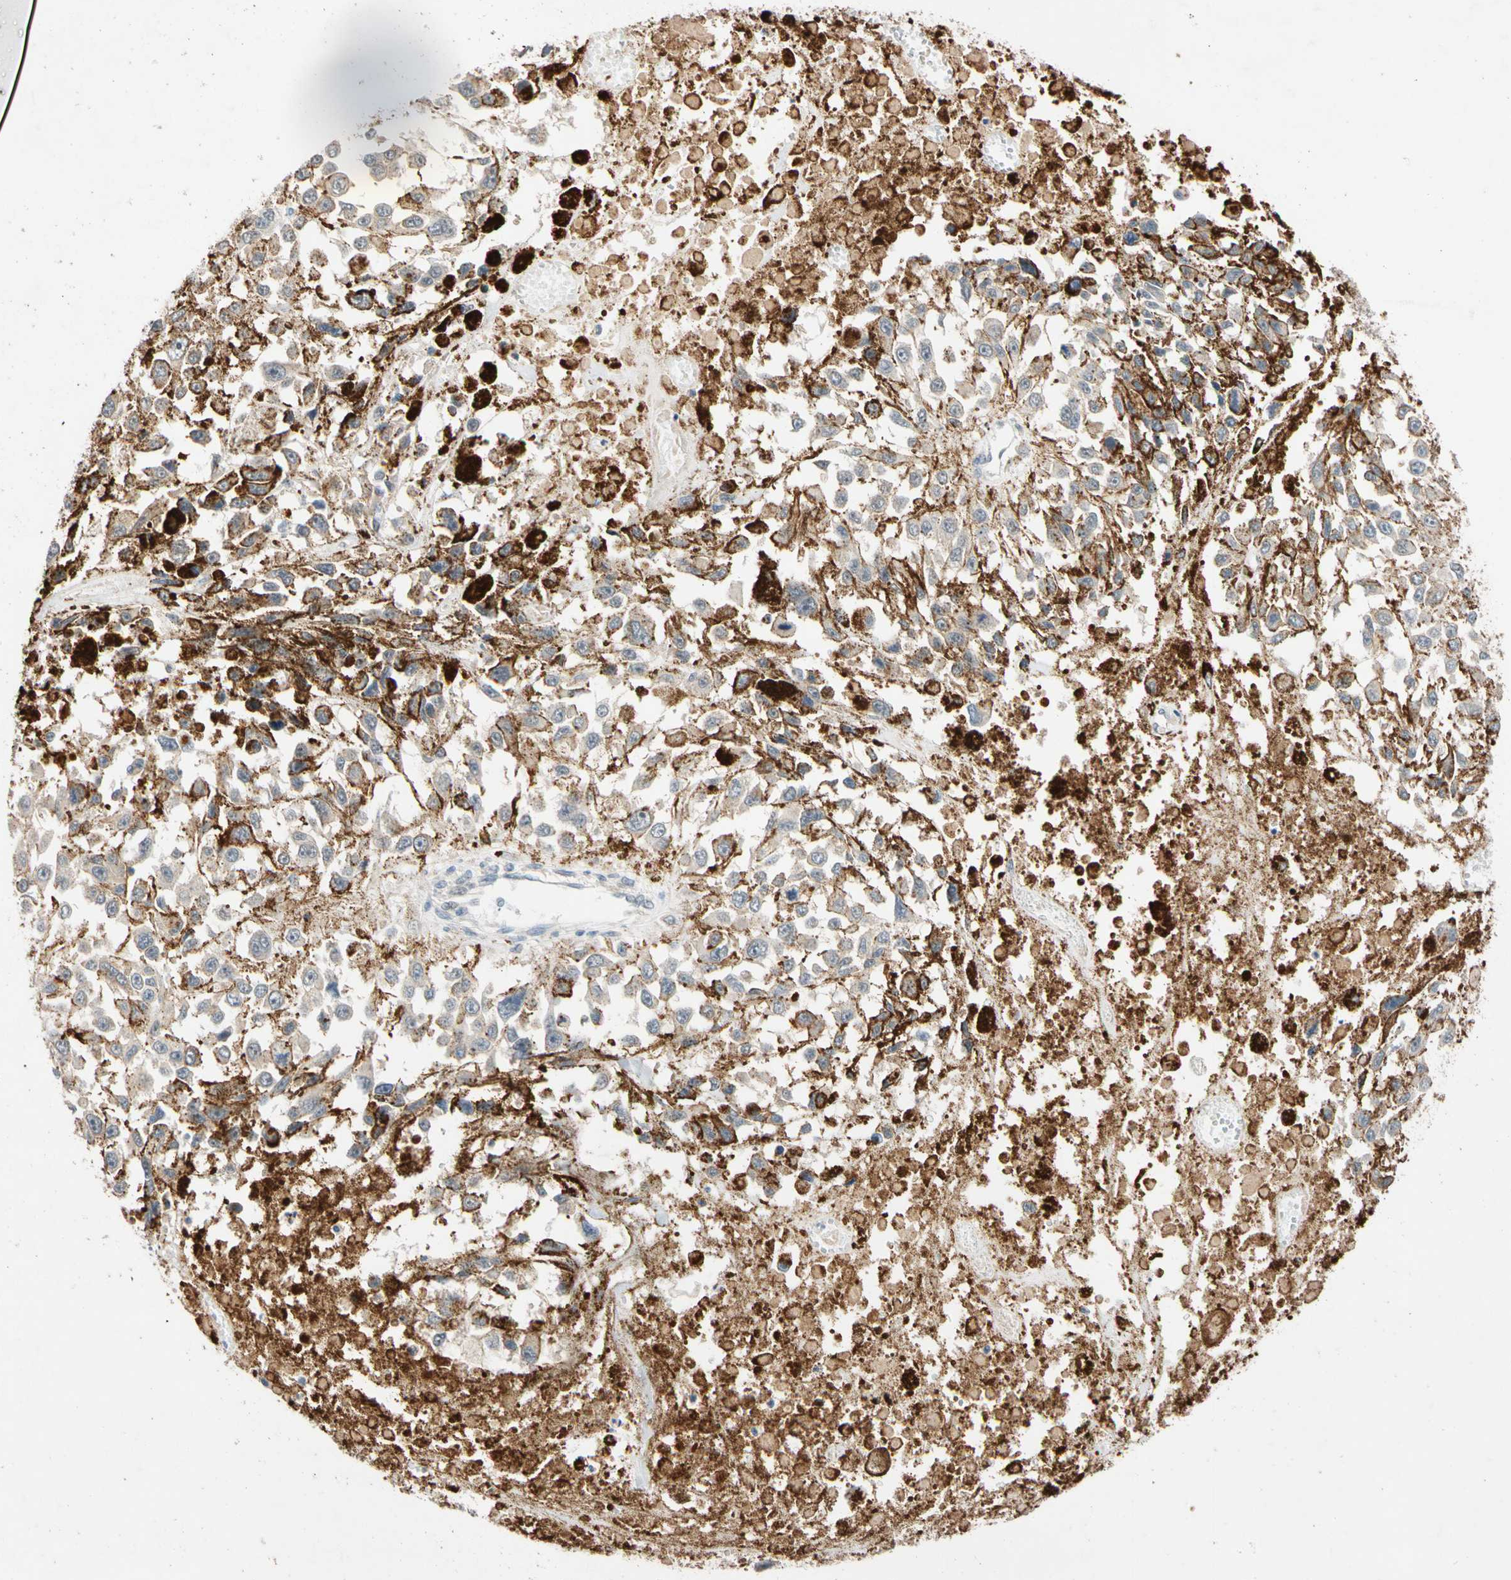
{"staining": {"intensity": "negative", "quantity": "none", "location": "none"}, "tissue": "melanoma", "cell_type": "Tumor cells", "image_type": "cancer", "snomed": [{"axis": "morphology", "description": "Malignant melanoma, Metastatic site"}, {"axis": "topography", "description": "Lymph node"}], "caption": "A micrograph of human malignant melanoma (metastatic site) is negative for staining in tumor cells.", "gene": "CNST", "patient": {"sex": "male", "age": 59}}